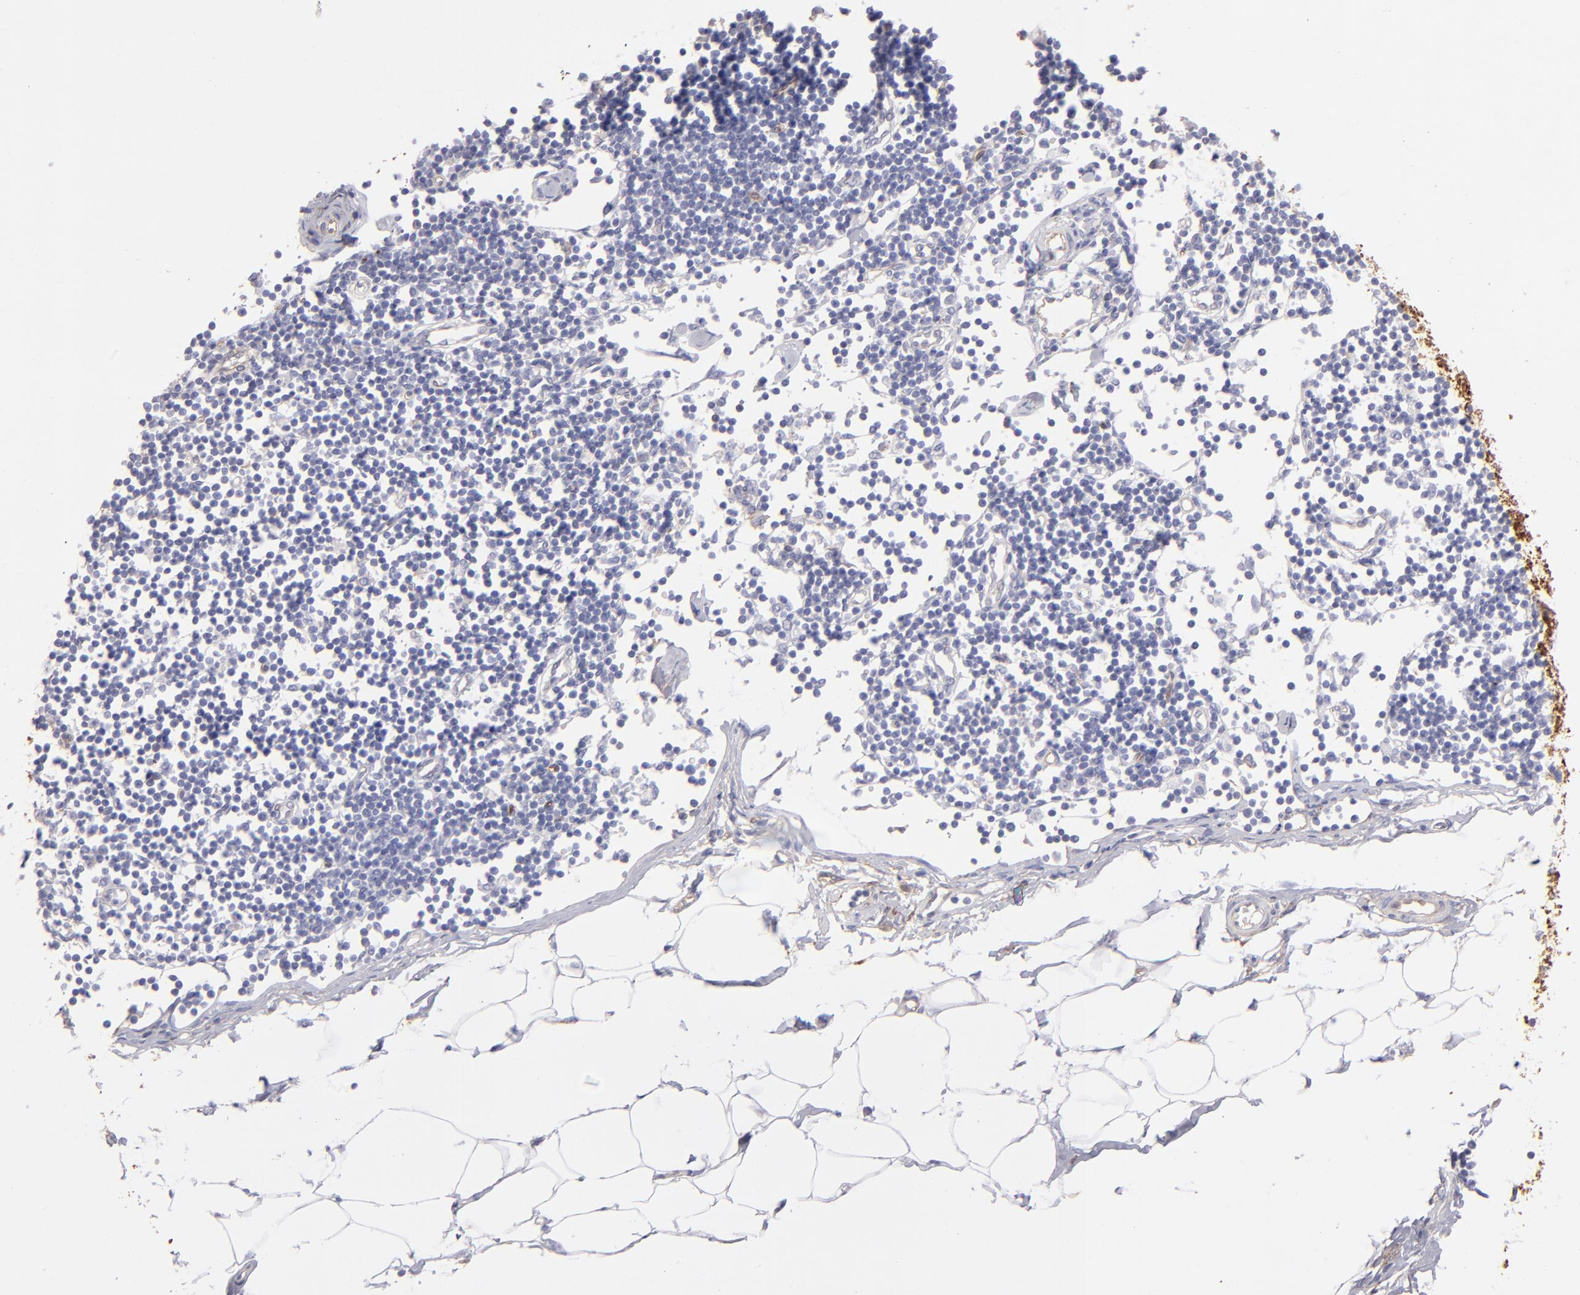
{"staining": {"intensity": "negative", "quantity": "none", "location": "none"}, "tissue": "adipose tissue", "cell_type": "Adipocytes", "image_type": "normal", "snomed": [{"axis": "morphology", "description": "Normal tissue, NOS"}, {"axis": "morphology", "description": "Adenocarcinoma, NOS"}, {"axis": "topography", "description": "Colon"}, {"axis": "topography", "description": "Peripheral nerve tissue"}], "caption": "Immunohistochemistry micrograph of benign adipose tissue: adipose tissue stained with DAB shows no significant protein staining in adipocytes. (DAB (3,3'-diaminobenzidine) immunohistochemistry with hematoxylin counter stain).", "gene": "AHNAK2", "patient": {"sex": "male", "age": 14}}